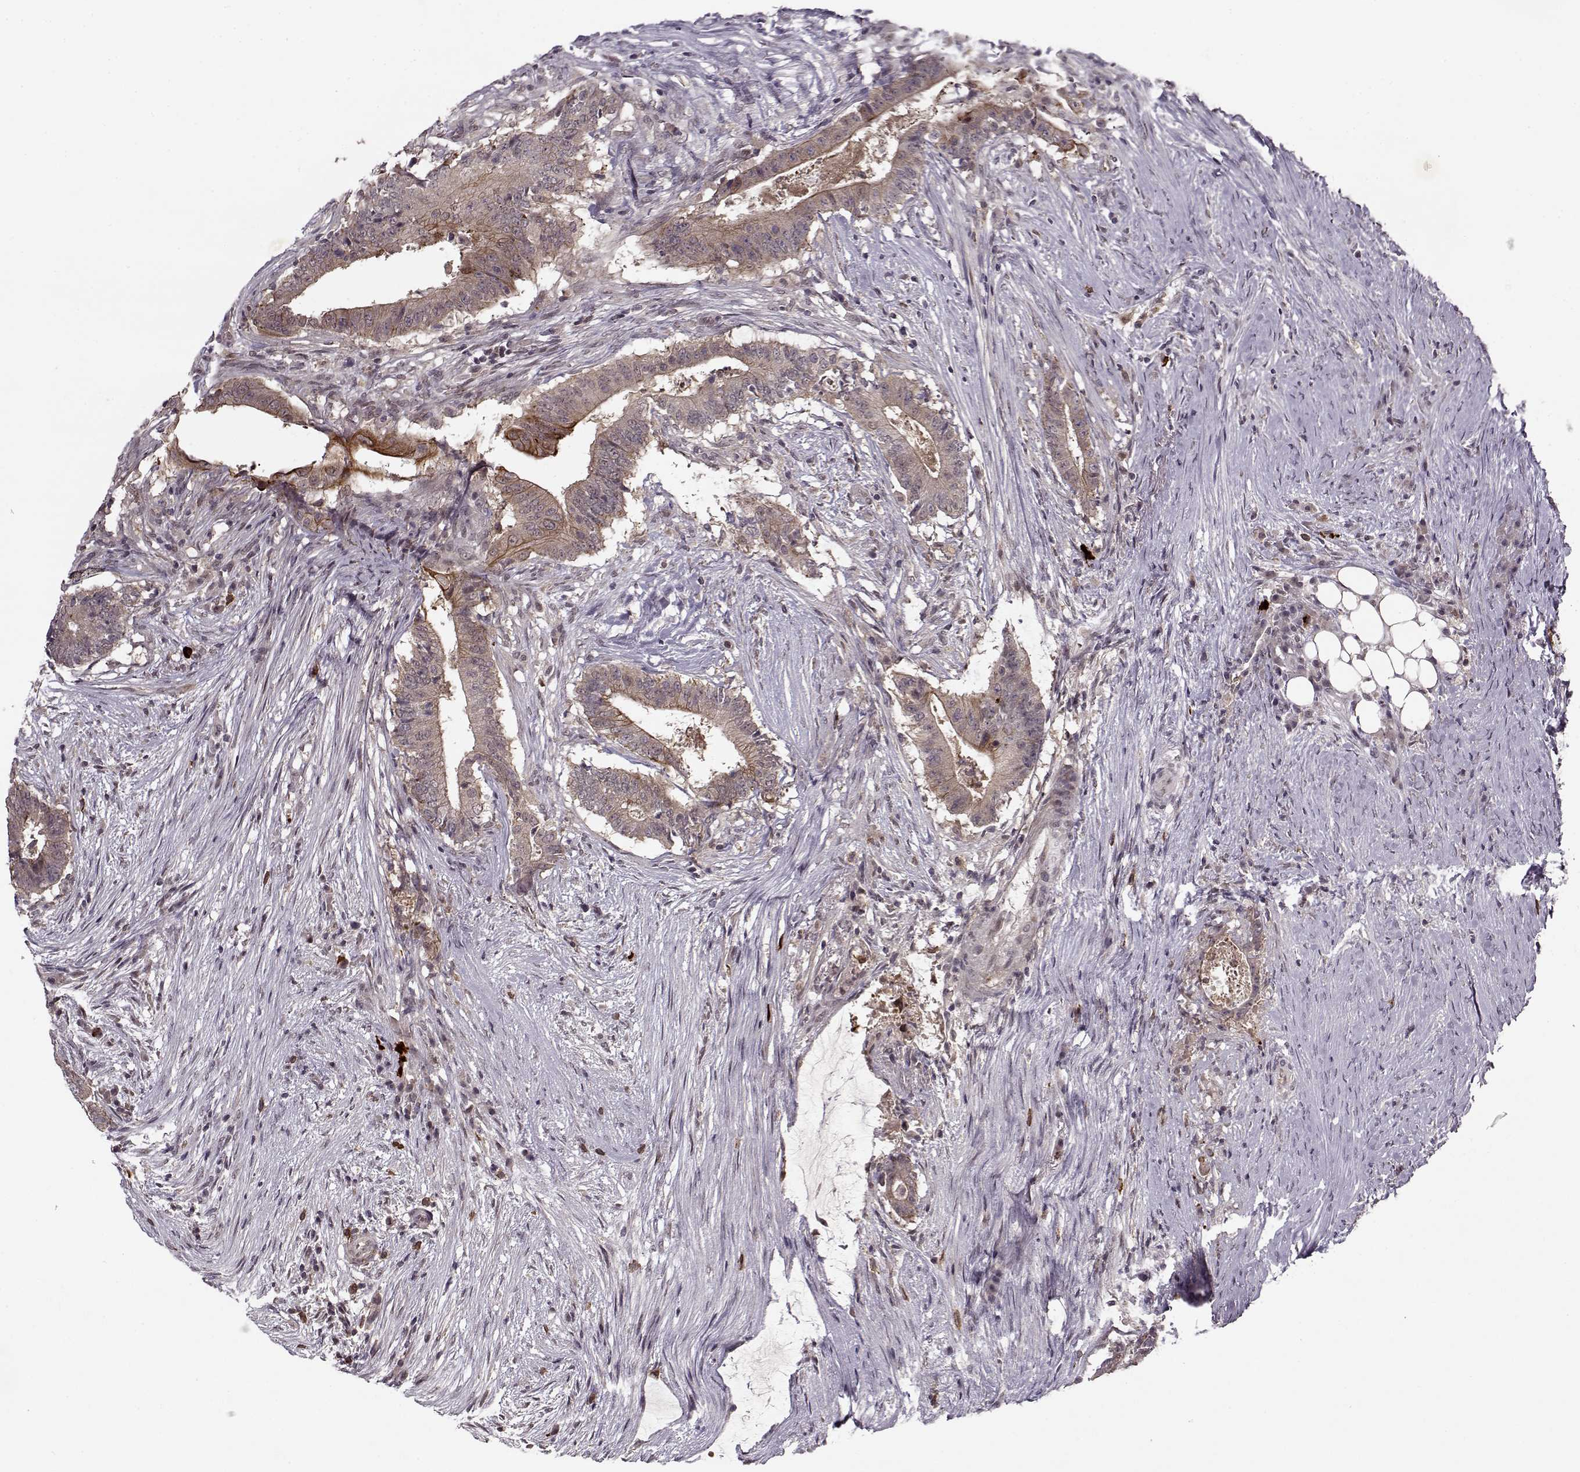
{"staining": {"intensity": "strong", "quantity": "<25%", "location": "cytoplasmic/membranous"}, "tissue": "colorectal cancer", "cell_type": "Tumor cells", "image_type": "cancer", "snomed": [{"axis": "morphology", "description": "Adenocarcinoma, NOS"}, {"axis": "topography", "description": "Colon"}], "caption": "IHC (DAB) staining of human colorectal cancer (adenocarcinoma) reveals strong cytoplasmic/membranous protein expression in approximately <25% of tumor cells.", "gene": "DENND4B", "patient": {"sex": "female", "age": 43}}